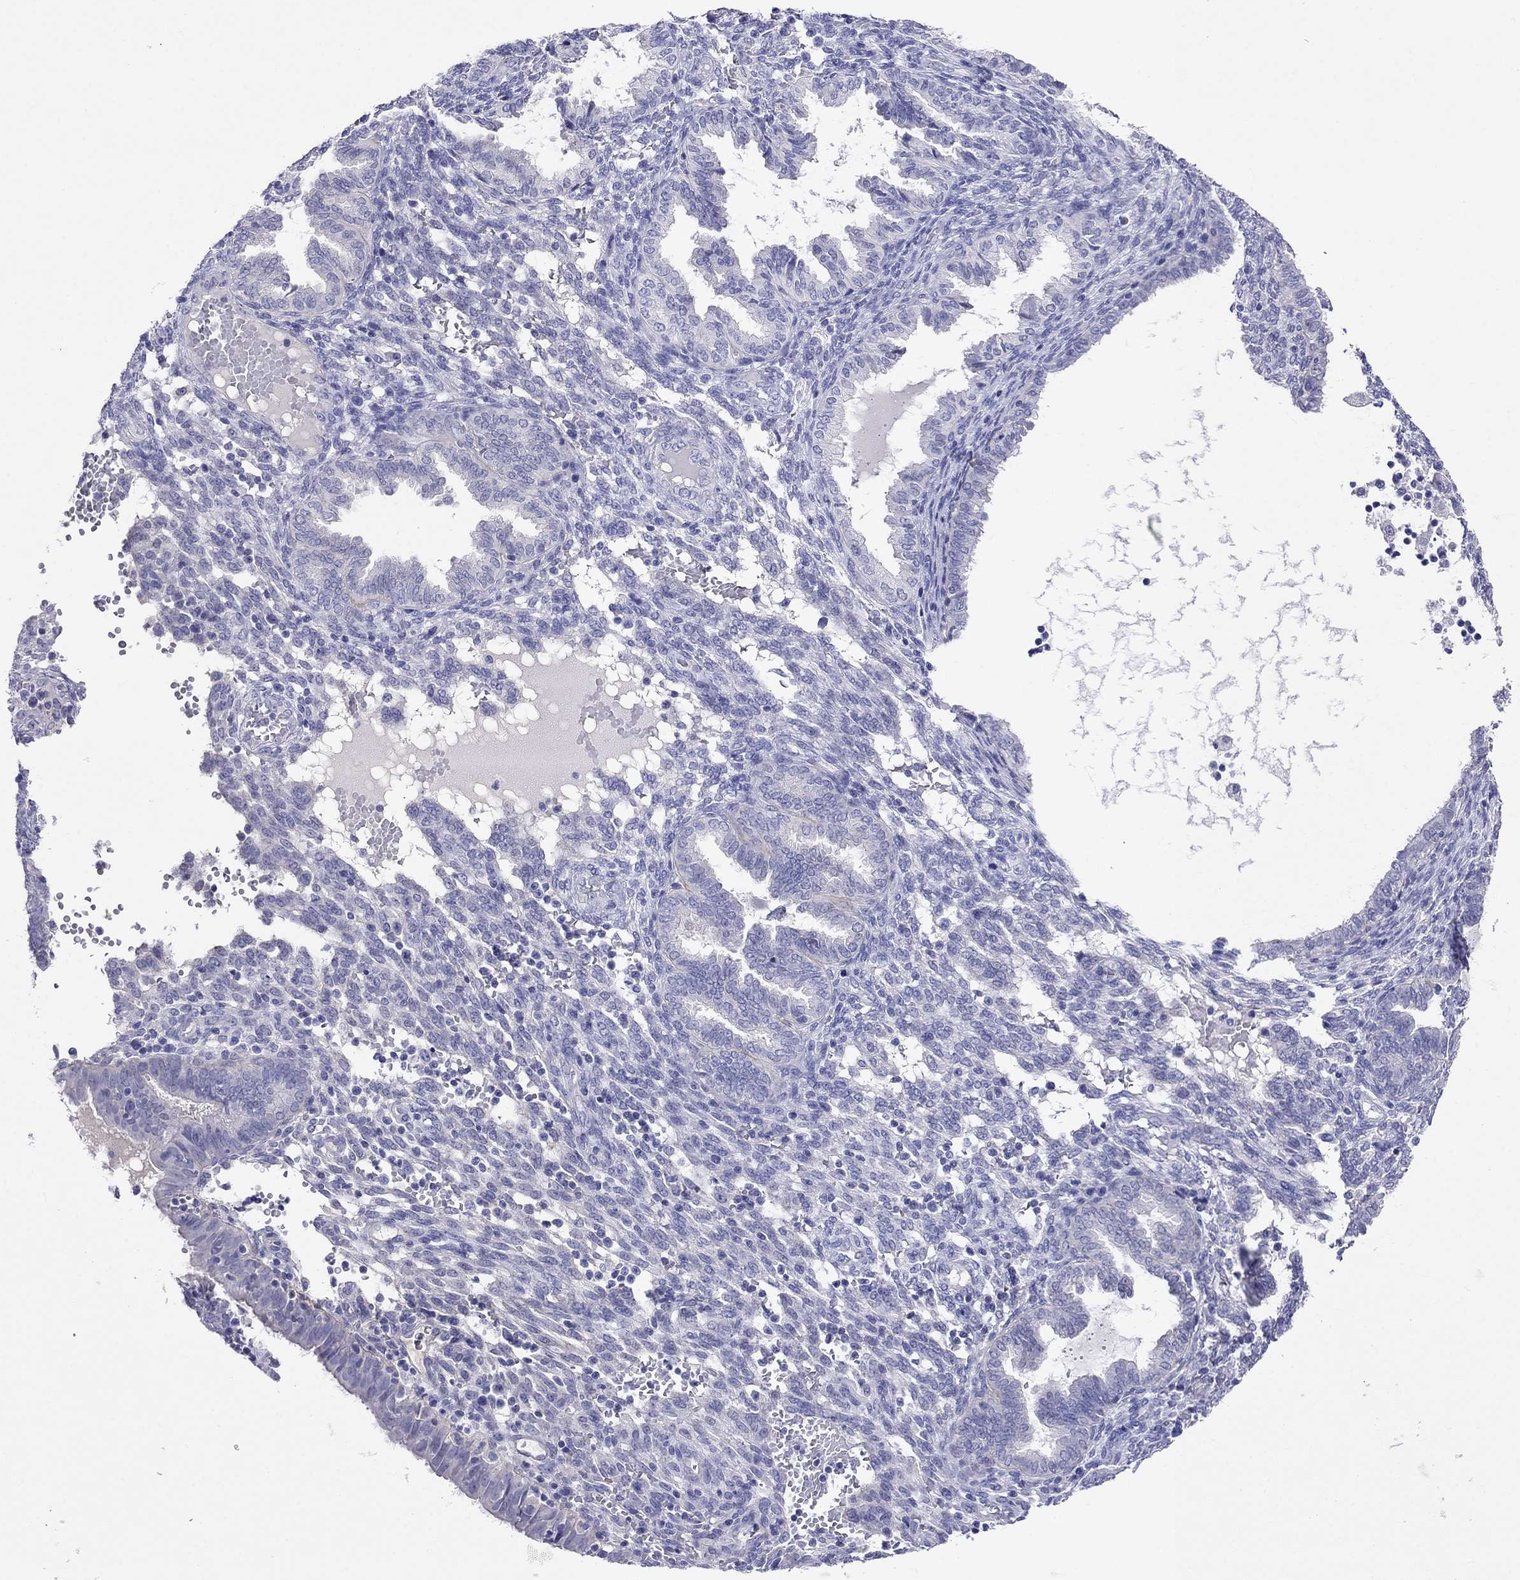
{"staining": {"intensity": "negative", "quantity": "none", "location": "none"}, "tissue": "endometrium", "cell_type": "Cells in endometrial stroma", "image_type": "normal", "snomed": [{"axis": "morphology", "description": "Normal tissue, NOS"}, {"axis": "topography", "description": "Endometrium"}], "caption": "Immunohistochemical staining of unremarkable human endometrium shows no significant staining in cells in endometrial stroma.", "gene": "CAPNS2", "patient": {"sex": "female", "age": 42}}